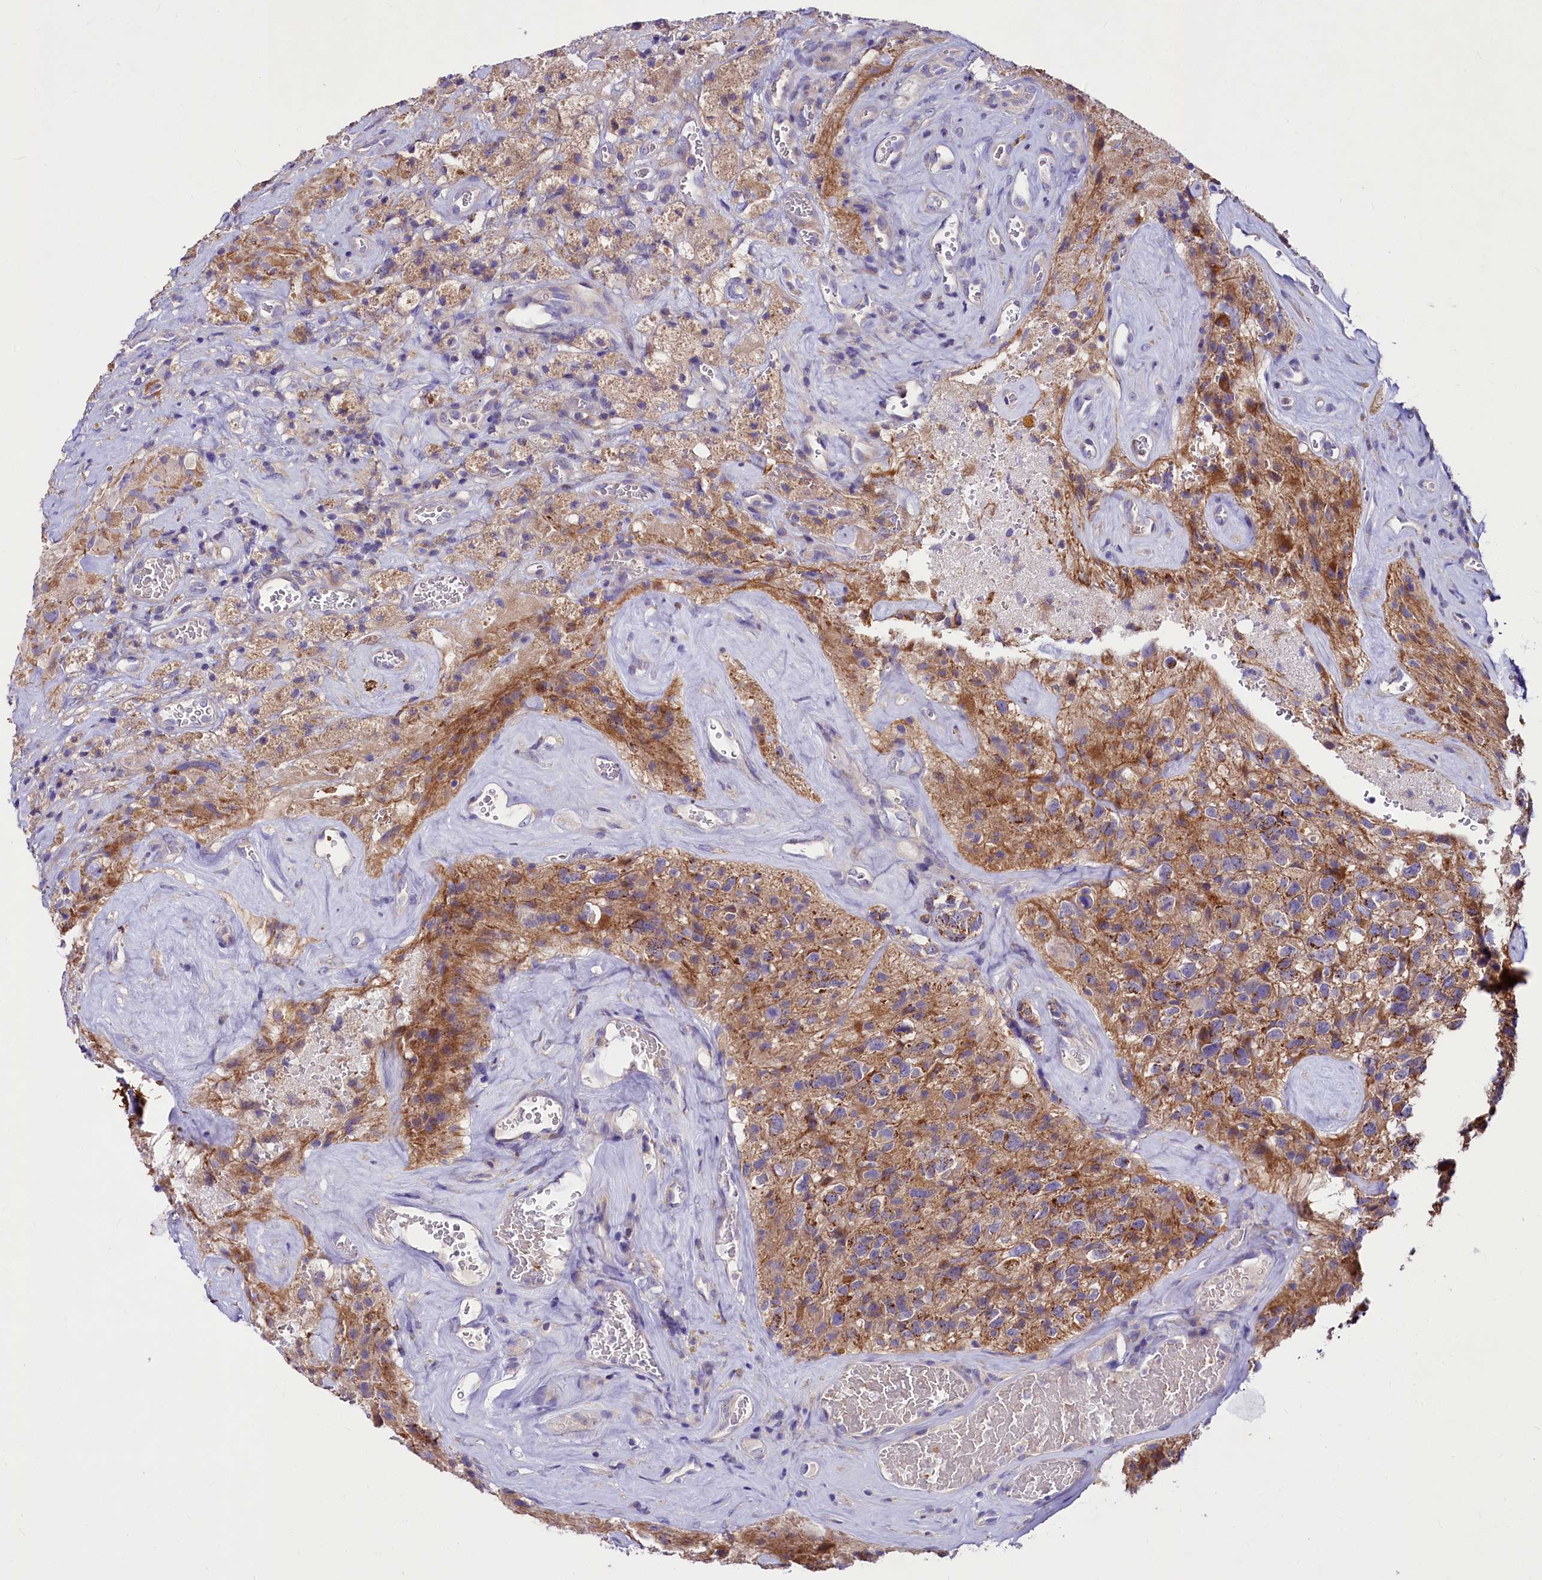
{"staining": {"intensity": "negative", "quantity": "none", "location": "none"}, "tissue": "glioma", "cell_type": "Tumor cells", "image_type": "cancer", "snomed": [{"axis": "morphology", "description": "Glioma, malignant, High grade"}, {"axis": "topography", "description": "Brain"}], "caption": "Image shows no significant protein expression in tumor cells of malignant glioma (high-grade). (DAB (3,3'-diaminobenzidine) immunohistochemistry with hematoxylin counter stain).", "gene": "ABHD5", "patient": {"sex": "male", "age": 69}}